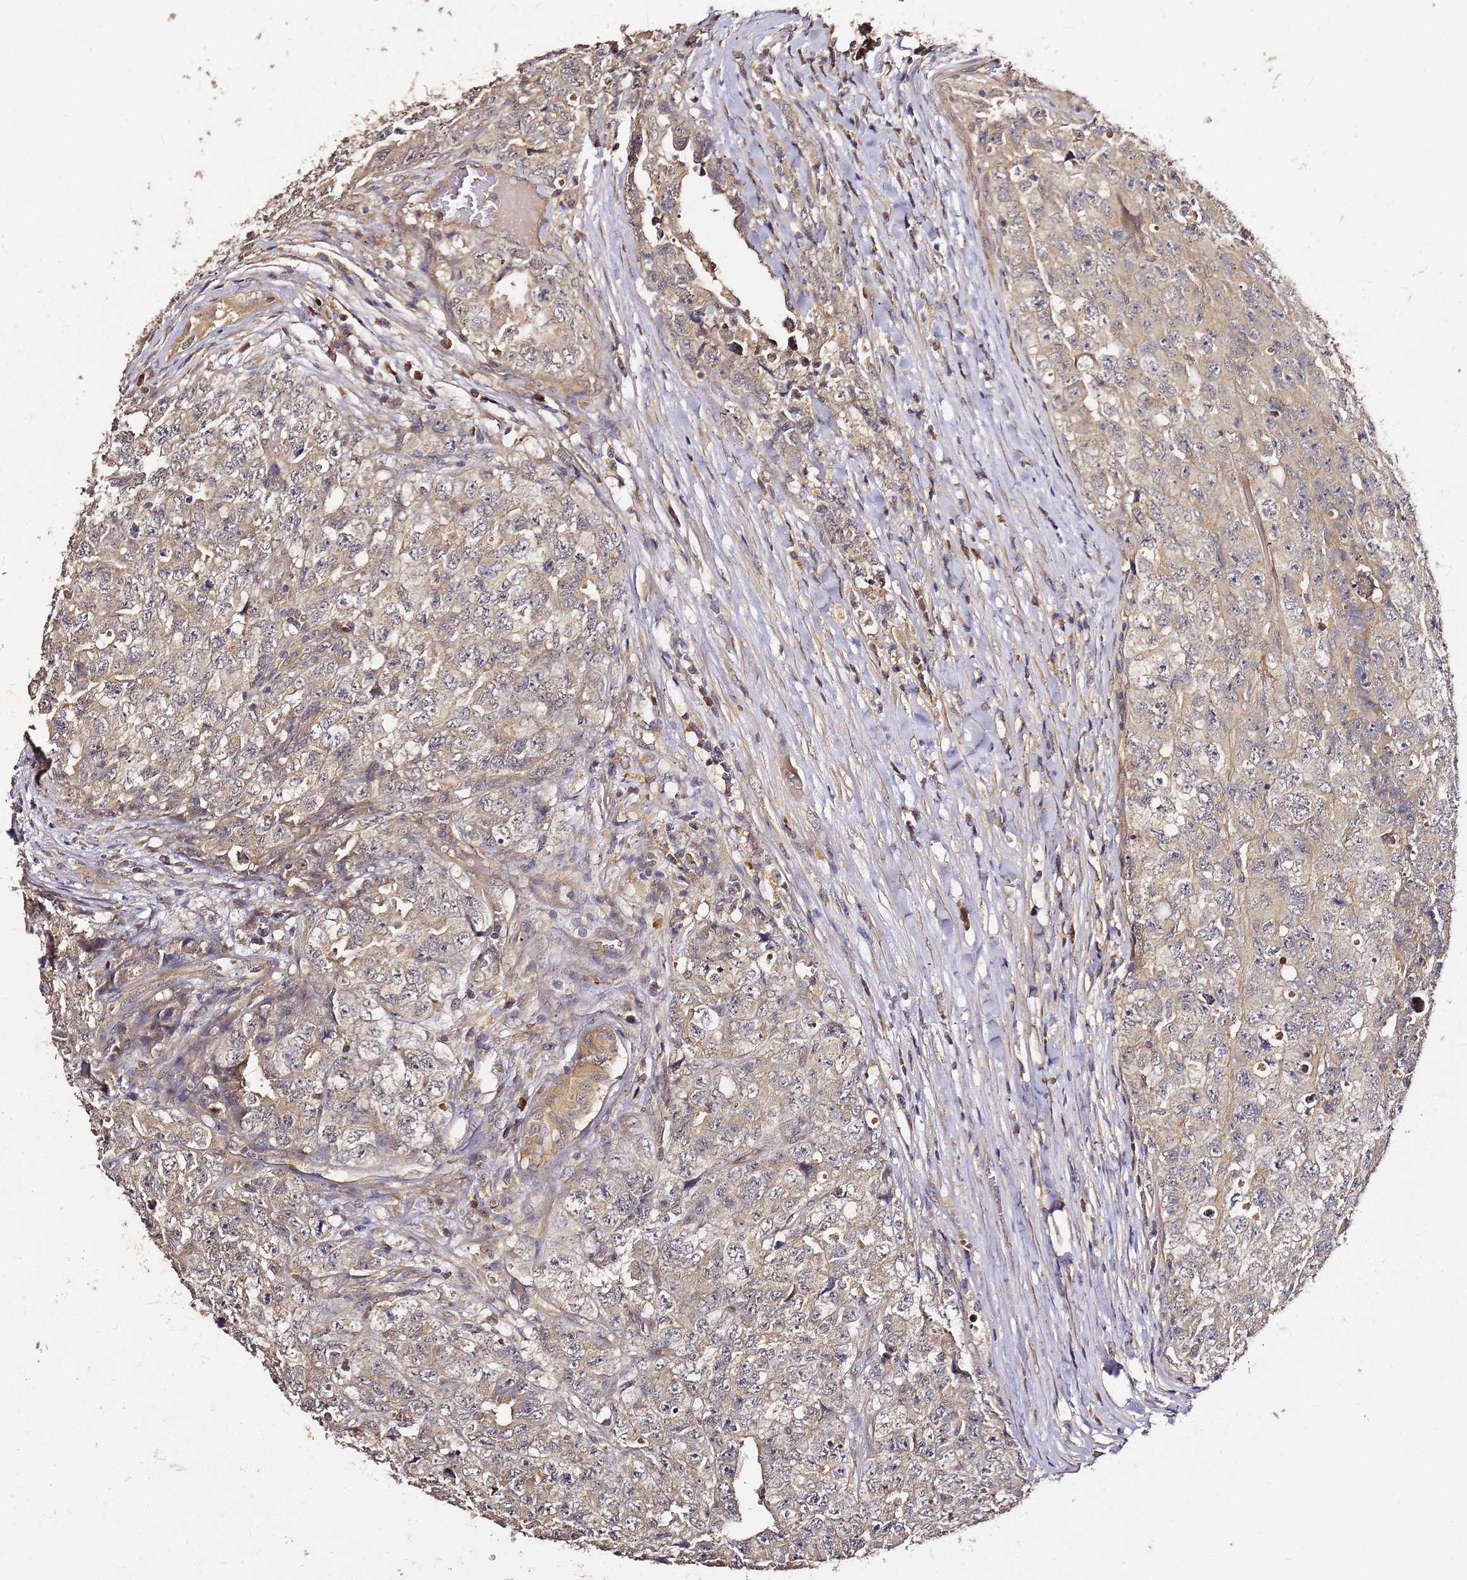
{"staining": {"intensity": "weak", "quantity": ">75%", "location": "cytoplasmic/membranous"}, "tissue": "testis cancer", "cell_type": "Tumor cells", "image_type": "cancer", "snomed": [{"axis": "morphology", "description": "Carcinoma, Embryonal, NOS"}, {"axis": "topography", "description": "Testis"}], "caption": "Protein staining of testis cancer tissue shows weak cytoplasmic/membranous staining in about >75% of tumor cells.", "gene": "C6orf136", "patient": {"sex": "male", "age": 31}}